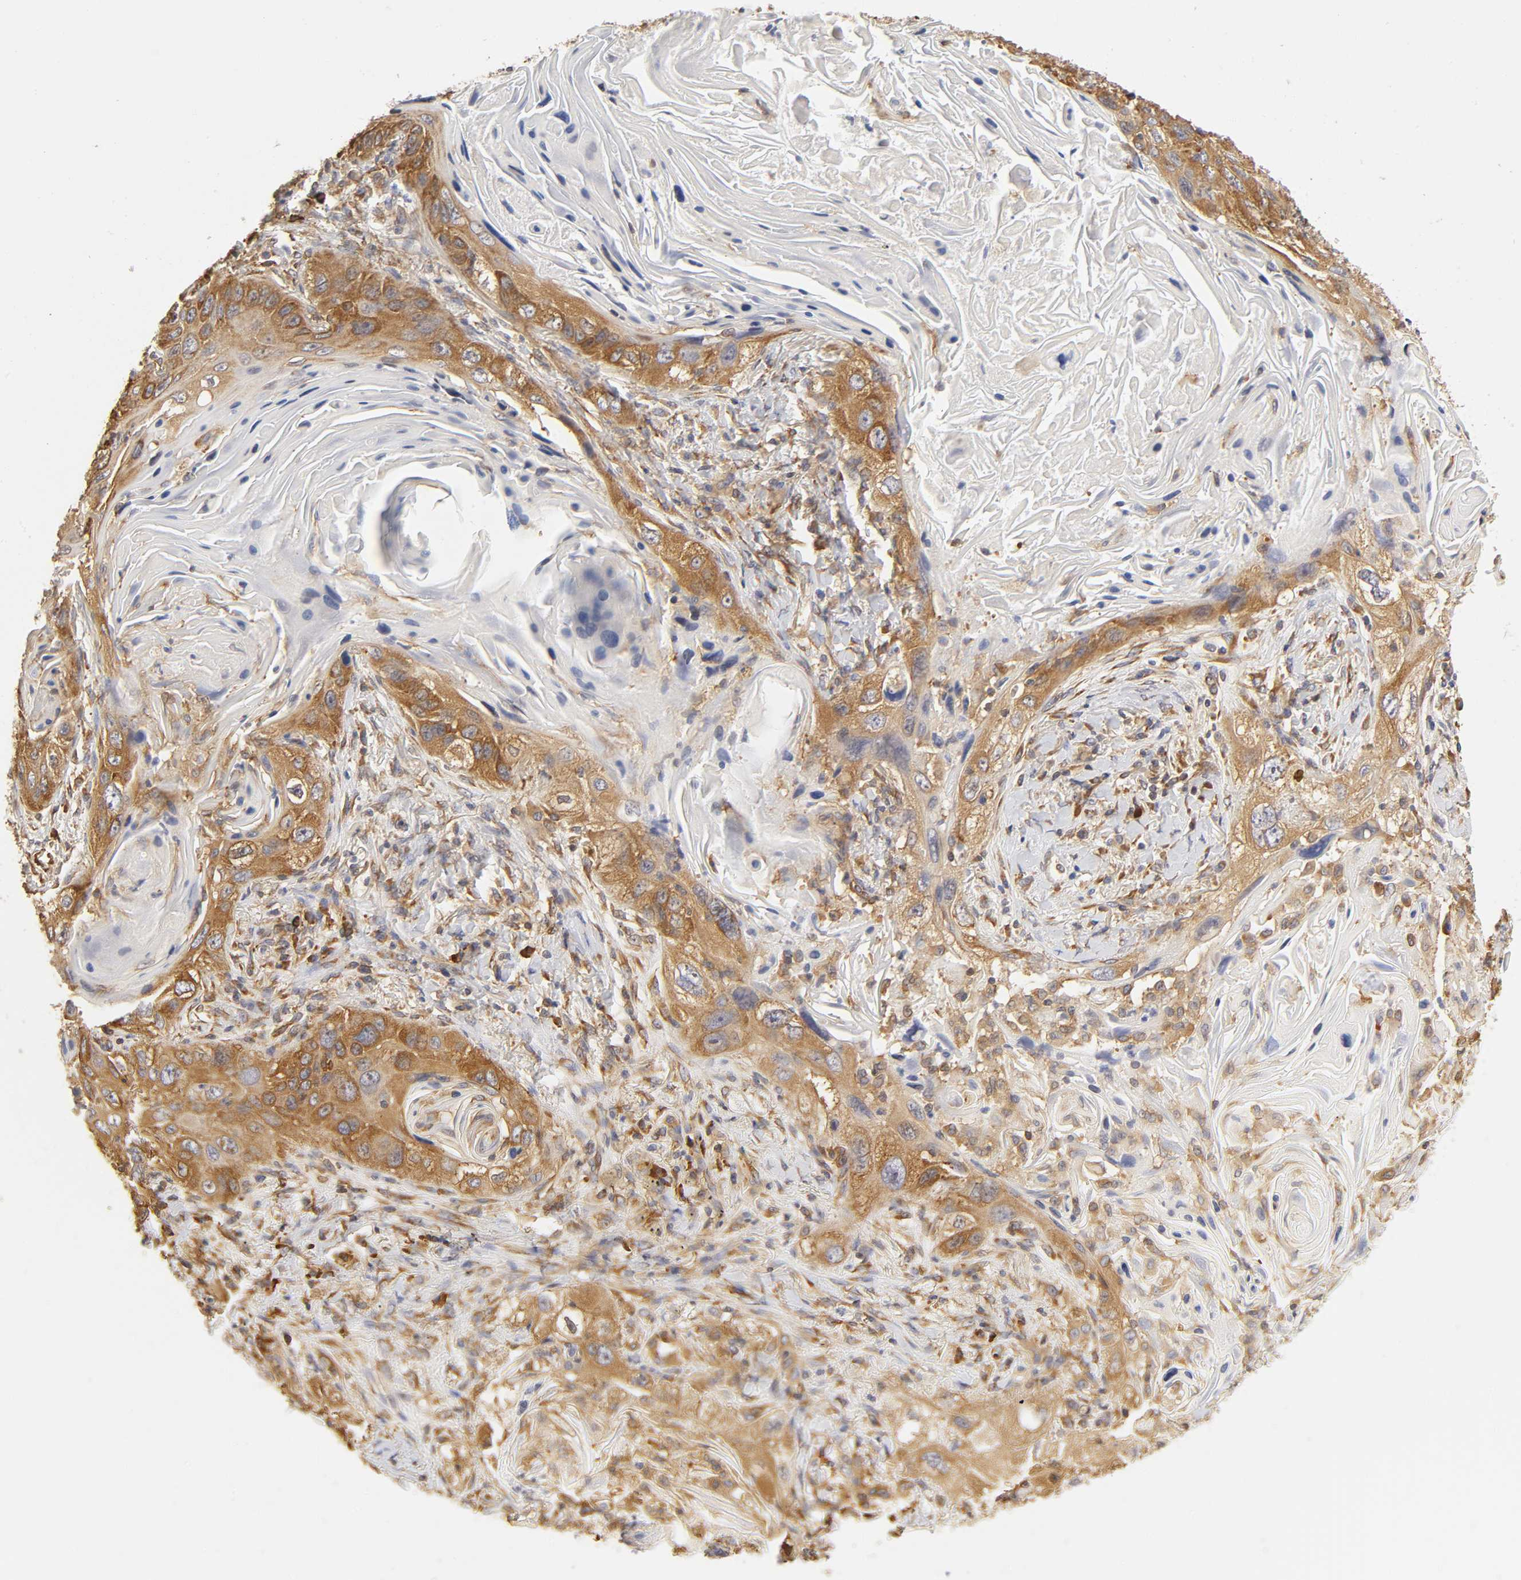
{"staining": {"intensity": "moderate", "quantity": ">75%", "location": "cytoplasmic/membranous"}, "tissue": "lung cancer", "cell_type": "Tumor cells", "image_type": "cancer", "snomed": [{"axis": "morphology", "description": "Squamous cell carcinoma, NOS"}, {"axis": "topography", "description": "Lung"}], "caption": "This is an image of immunohistochemistry (IHC) staining of lung cancer (squamous cell carcinoma), which shows moderate staining in the cytoplasmic/membranous of tumor cells.", "gene": "RPL14", "patient": {"sex": "female", "age": 67}}